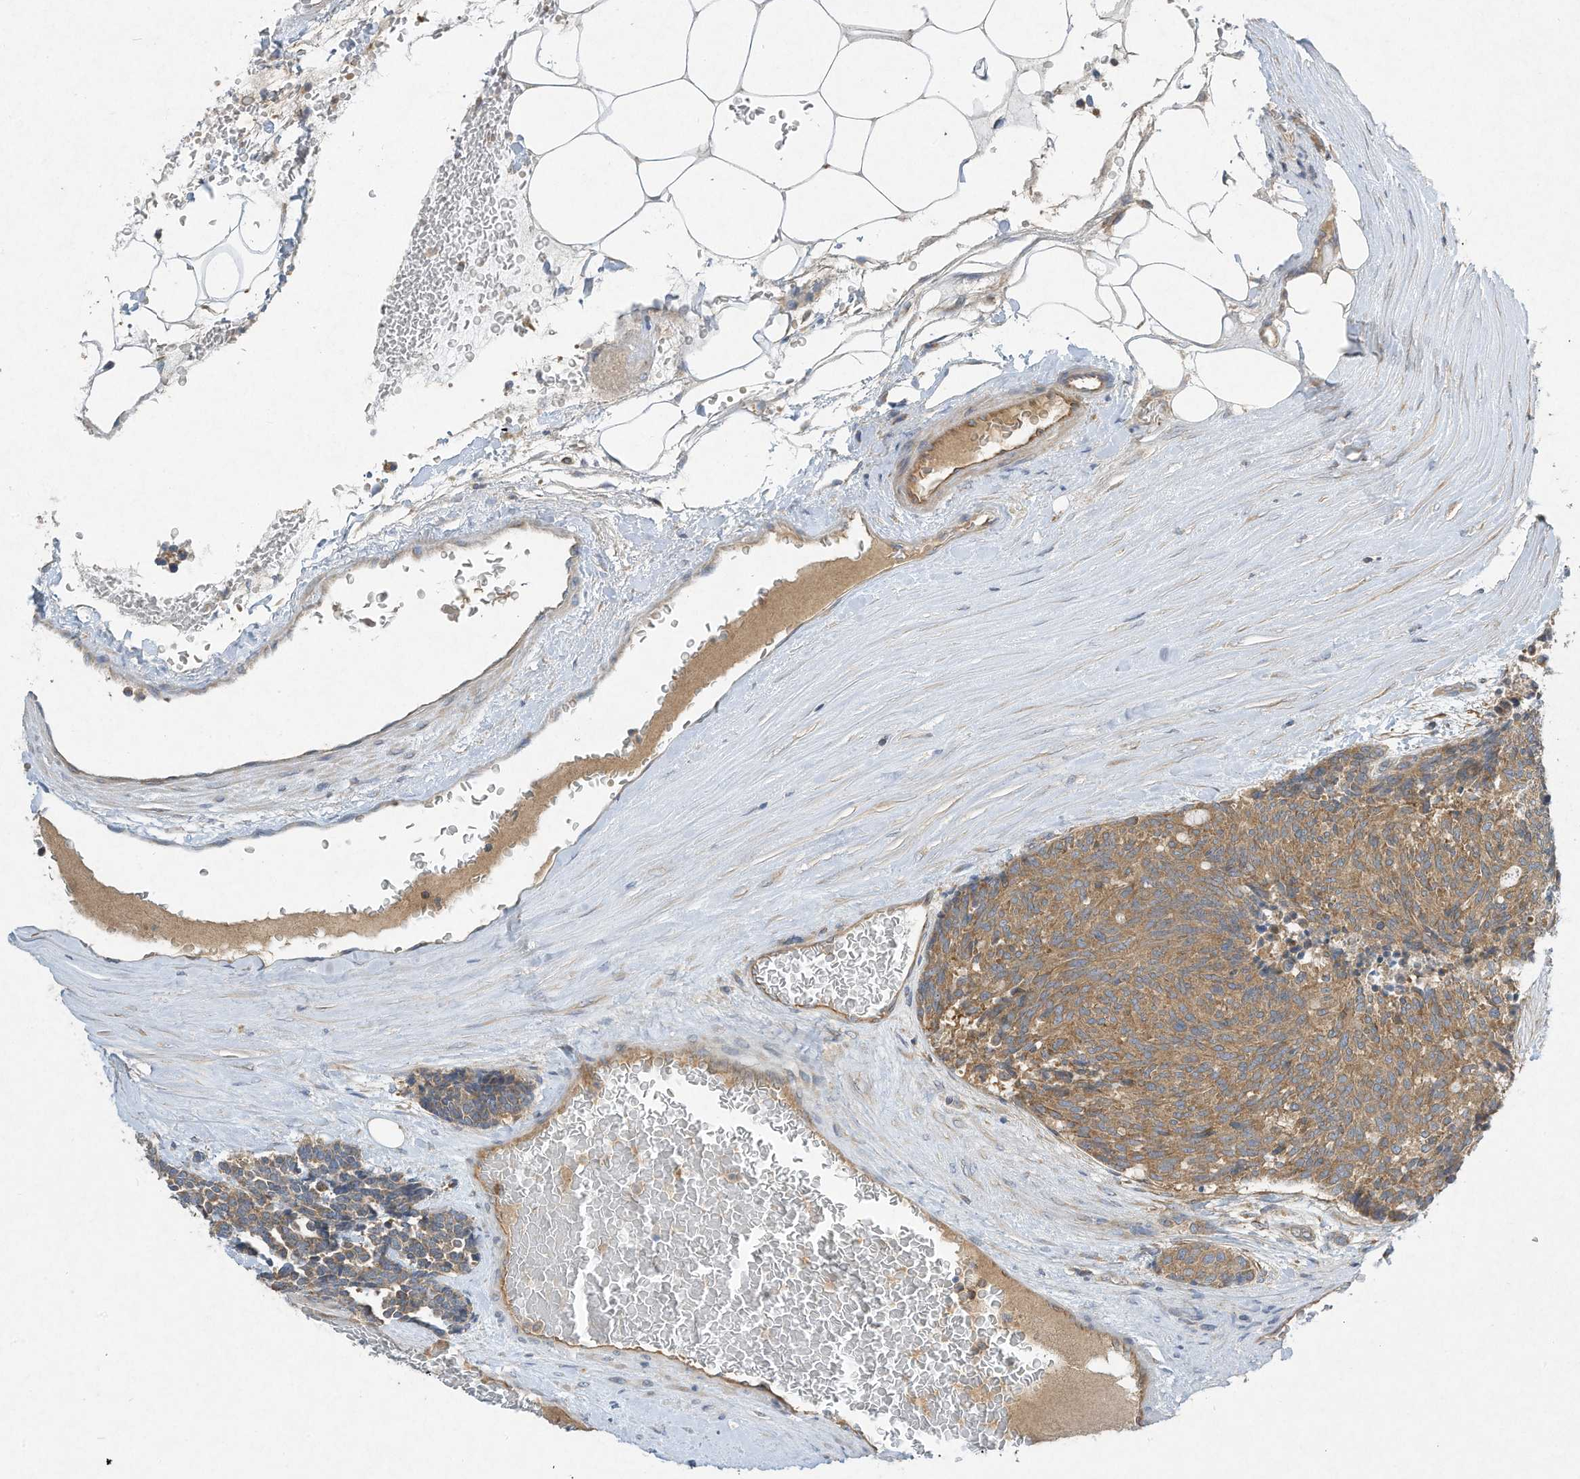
{"staining": {"intensity": "moderate", "quantity": ">75%", "location": "cytoplasmic/membranous"}, "tissue": "carcinoid", "cell_type": "Tumor cells", "image_type": "cancer", "snomed": [{"axis": "morphology", "description": "Carcinoid, malignant, NOS"}, {"axis": "topography", "description": "Pancreas"}], "caption": "Protein expression analysis of carcinoid displays moderate cytoplasmic/membranous positivity in about >75% of tumor cells.", "gene": "SYNJ2", "patient": {"sex": "female", "age": 54}}